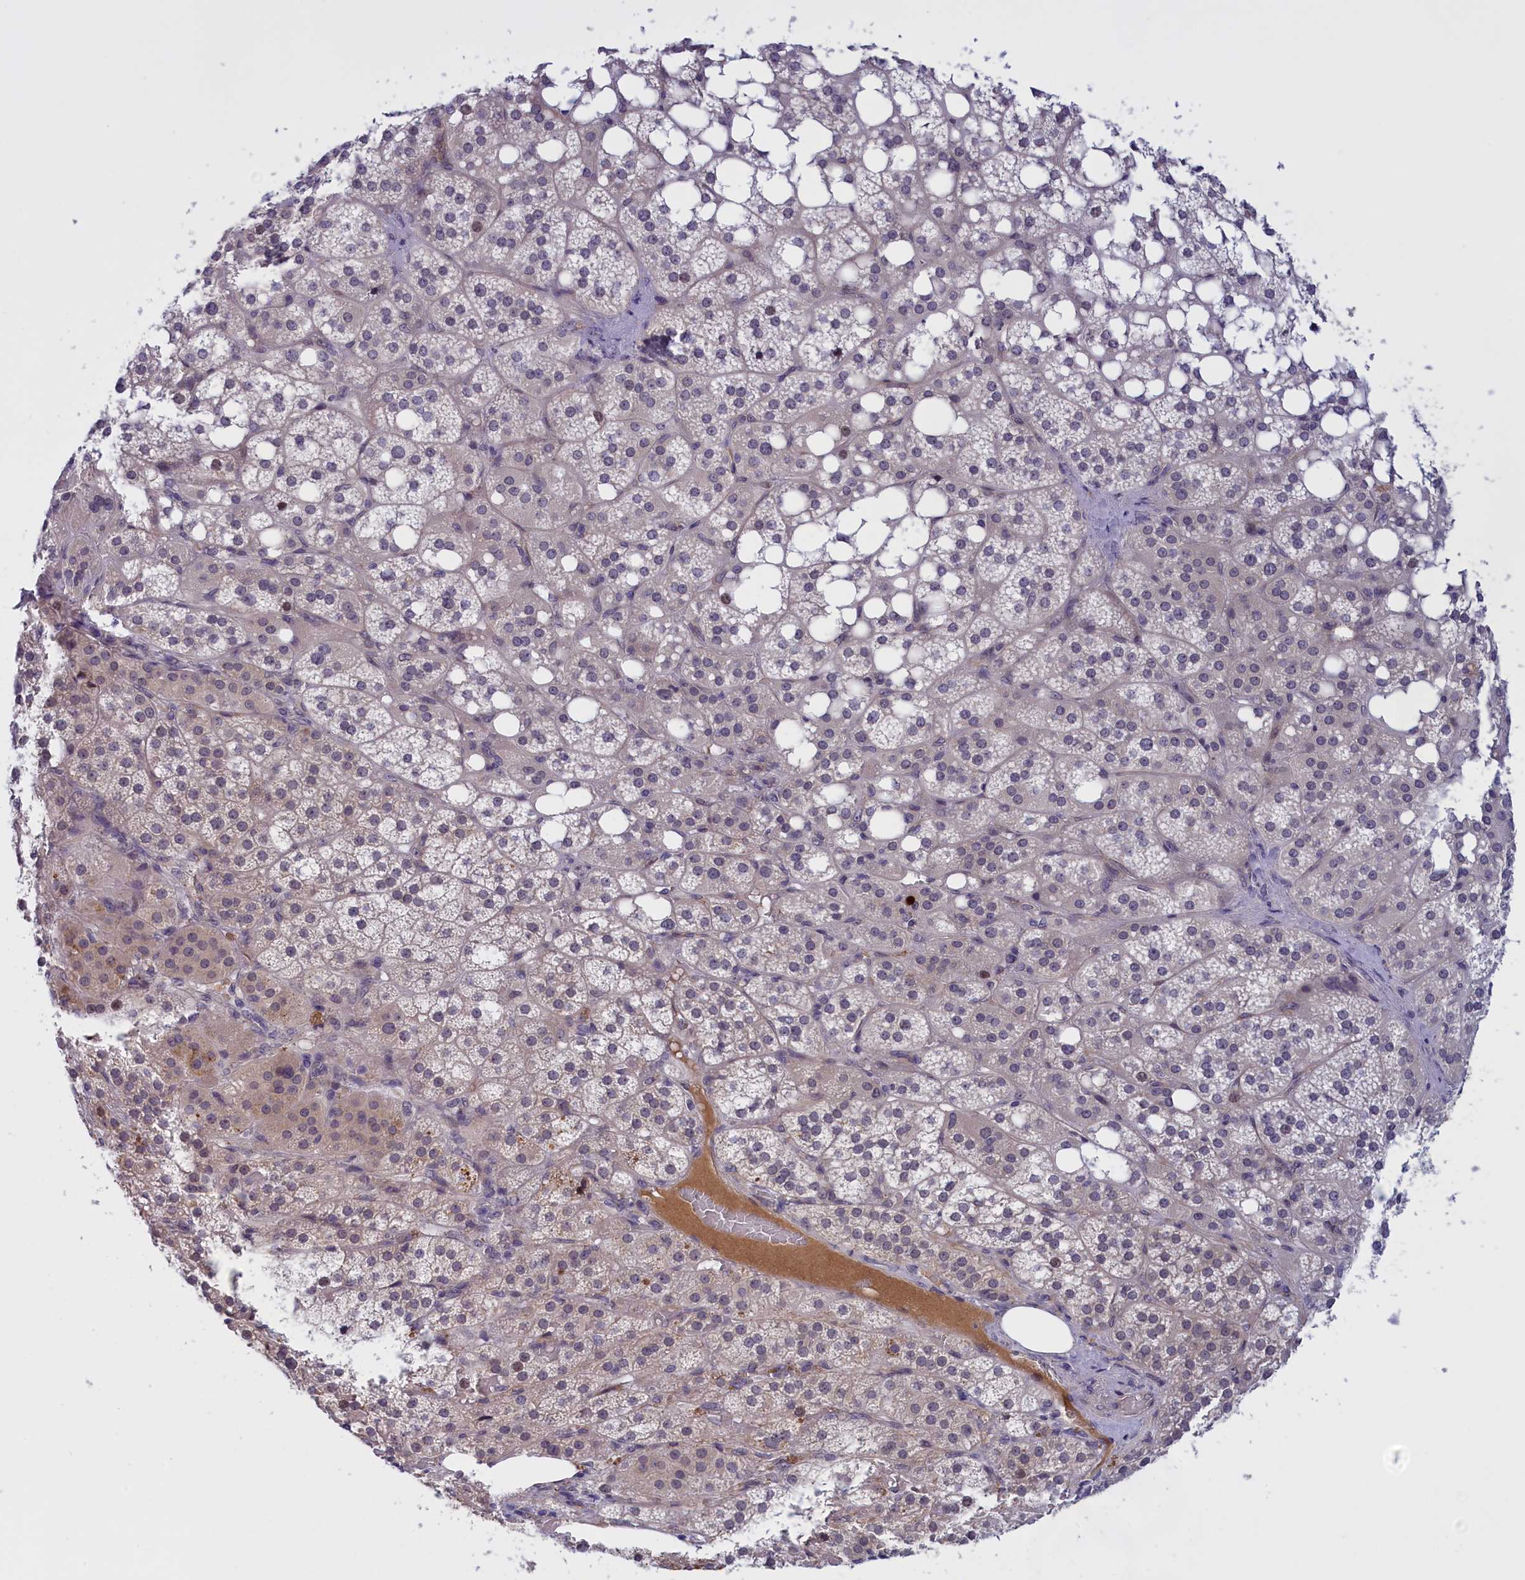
{"staining": {"intensity": "moderate", "quantity": "<25%", "location": "cytoplasmic/membranous,nuclear"}, "tissue": "adrenal gland", "cell_type": "Glandular cells", "image_type": "normal", "snomed": [{"axis": "morphology", "description": "Normal tissue, NOS"}, {"axis": "topography", "description": "Adrenal gland"}], "caption": "Brown immunohistochemical staining in unremarkable adrenal gland exhibits moderate cytoplasmic/membranous,nuclear staining in approximately <25% of glandular cells. (Stains: DAB in brown, nuclei in blue, Microscopy: brightfield microscopy at high magnification).", "gene": "IGFALS", "patient": {"sex": "female", "age": 59}}